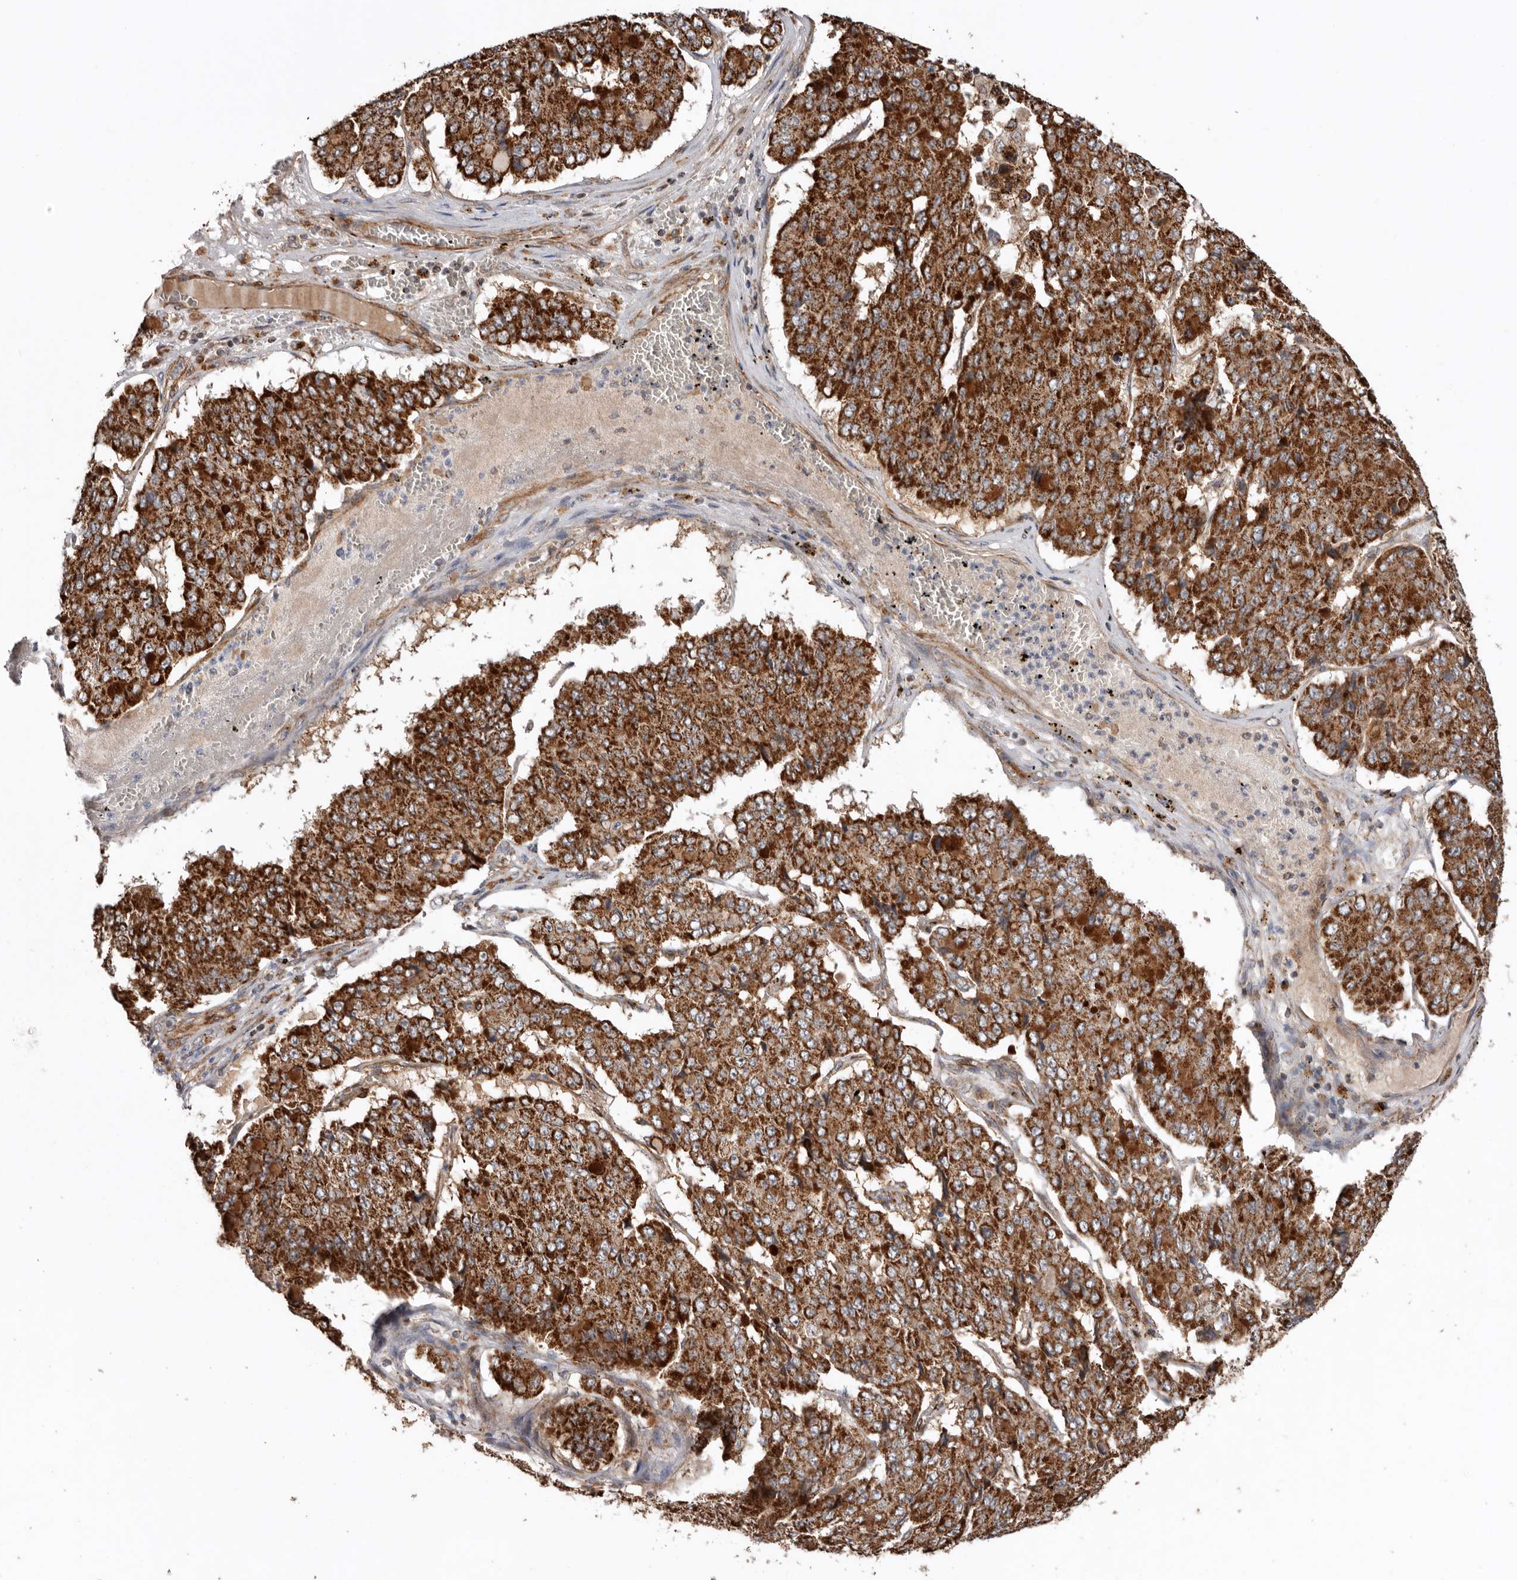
{"staining": {"intensity": "strong", "quantity": ">75%", "location": "cytoplasmic/membranous"}, "tissue": "pancreatic cancer", "cell_type": "Tumor cells", "image_type": "cancer", "snomed": [{"axis": "morphology", "description": "Adenocarcinoma, NOS"}, {"axis": "topography", "description": "Pancreas"}], "caption": "Human adenocarcinoma (pancreatic) stained for a protein (brown) shows strong cytoplasmic/membranous positive expression in approximately >75% of tumor cells.", "gene": "PROKR1", "patient": {"sex": "male", "age": 50}}